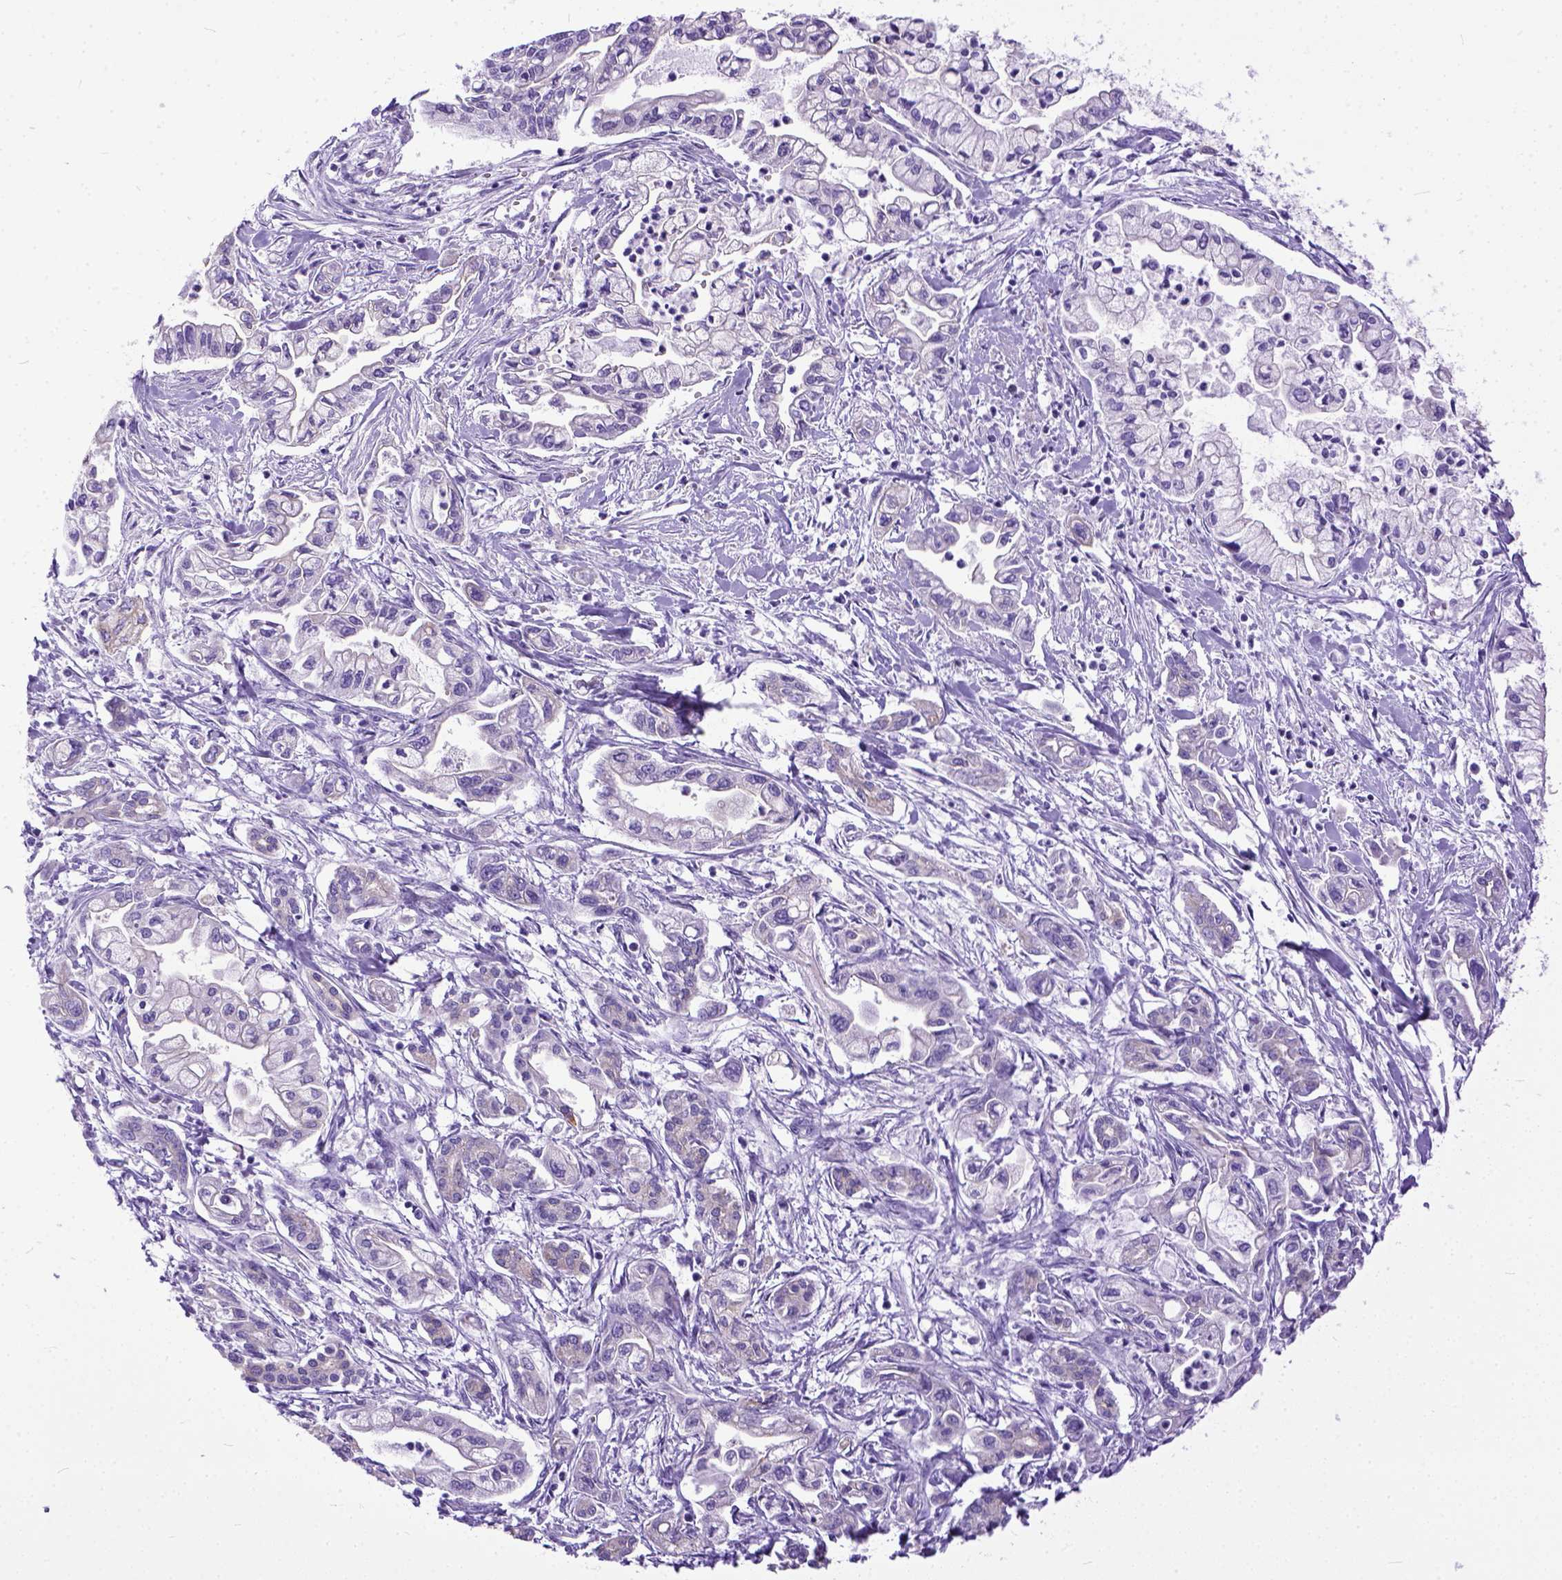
{"staining": {"intensity": "negative", "quantity": "none", "location": "none"}, "tissue": "pancreatic cancer", "cell_type": "Tumor cells", "image_type": "cancer", "snomed": [{"axis": "morphology", "description": "Adenocarcinoma, NOS"}, {"axis": "topography", "description": "Pancreas"}], "caption": "DAB (3,3'-diaminobenzidine) immunohistochemical staining of human pancreatic cancer reveals no significant staining in tumor cells.", "gene": "PPL", "patient": {"sex": "male", "age": 54}}